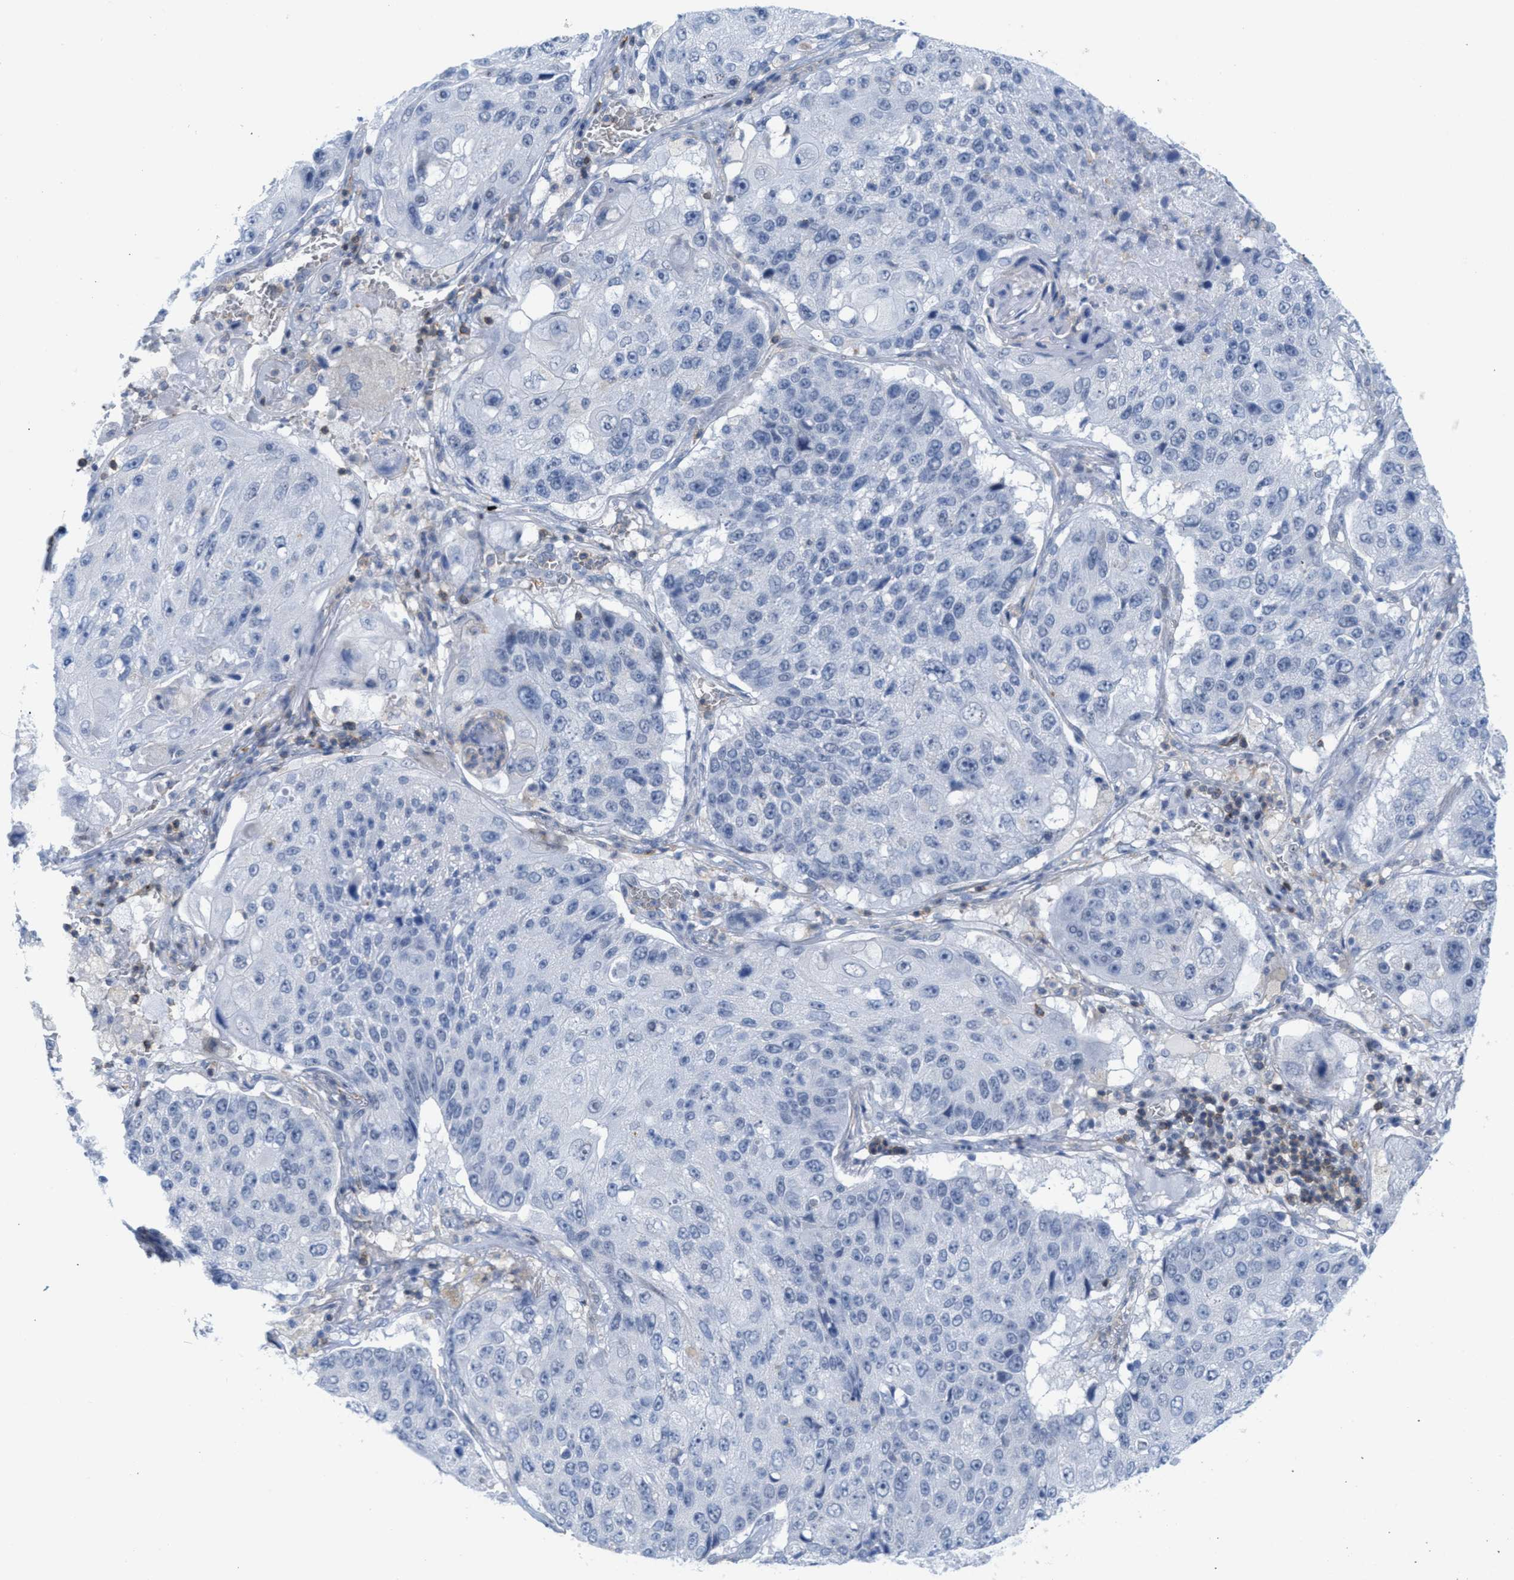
{"staining": {"intensity": "negative", "quantity": "none", "location": "none"}, "tissue": "lung cancer", "cell_type": "Tumor cells", "image_type": "cancer", "snomed": [{"axis": "morphology", "description": "Squamous cell carcinoma, NOS"}, {"axis": "topography", "description": "Lung"}], "caption": "This is an immunohistochemistry (IHC) histopathology image of human lung squamous cell carcinoma. There is no staining in tumor cells.", "gene": "IL16", "patient": {"sex": "male", "age": 61}}